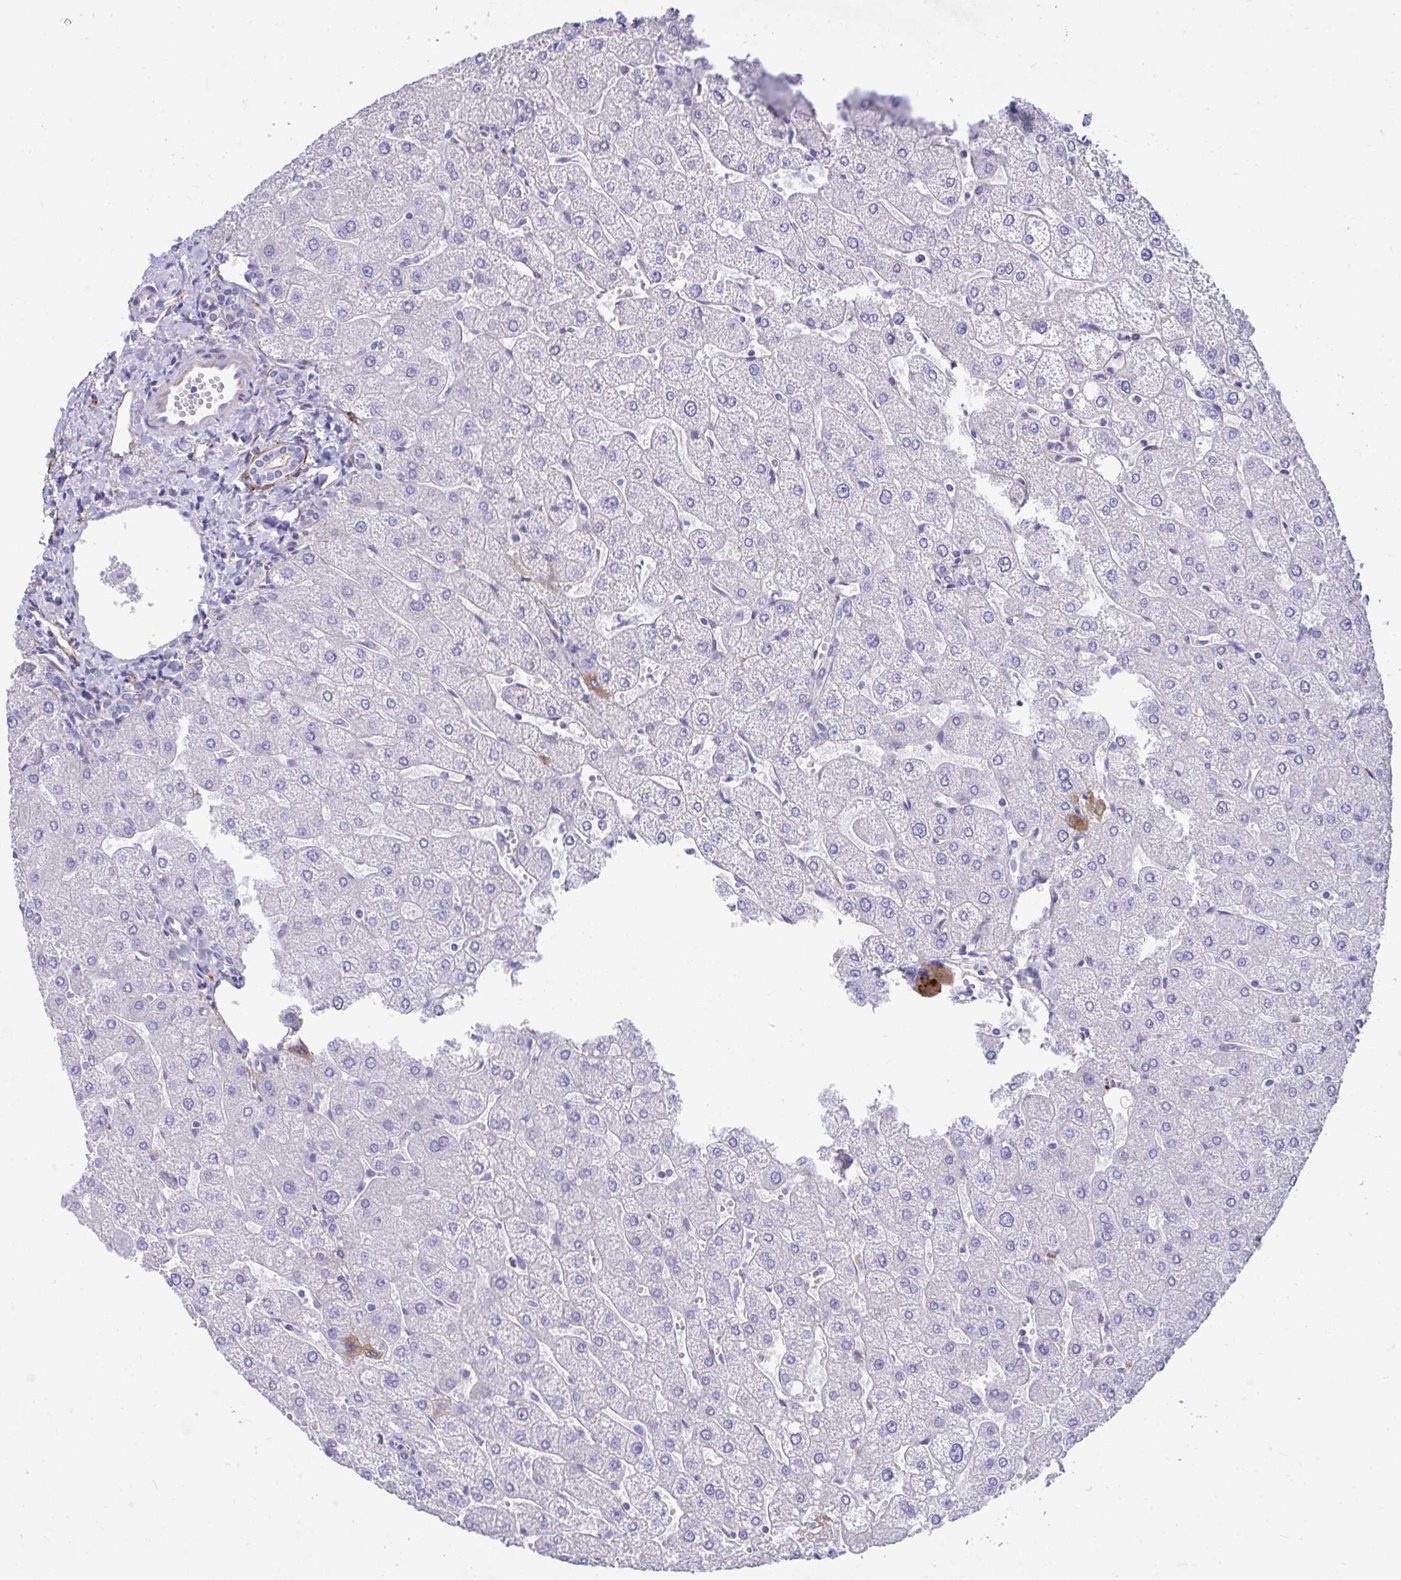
{"staining": {"intensity": "negative", "quantity": "none", "location": "none"}, "tissue": "liver", "cell_type": "Cholangiocytes", "image_type": "normal", "snomed": [{"axis": "morphology", "description": "Normal tissue, NOS"}, {"axis": "topography", "description": "Liver"}], "caption": "Cholangiocytes are negative for brown protein staining in normal liver. (DAB (3,3'-diaminobenzidine) immunohistochemistry (IHC), high magnification).", "gene": "PIGZ", "patient": {"sex": "male", "age": 67}}